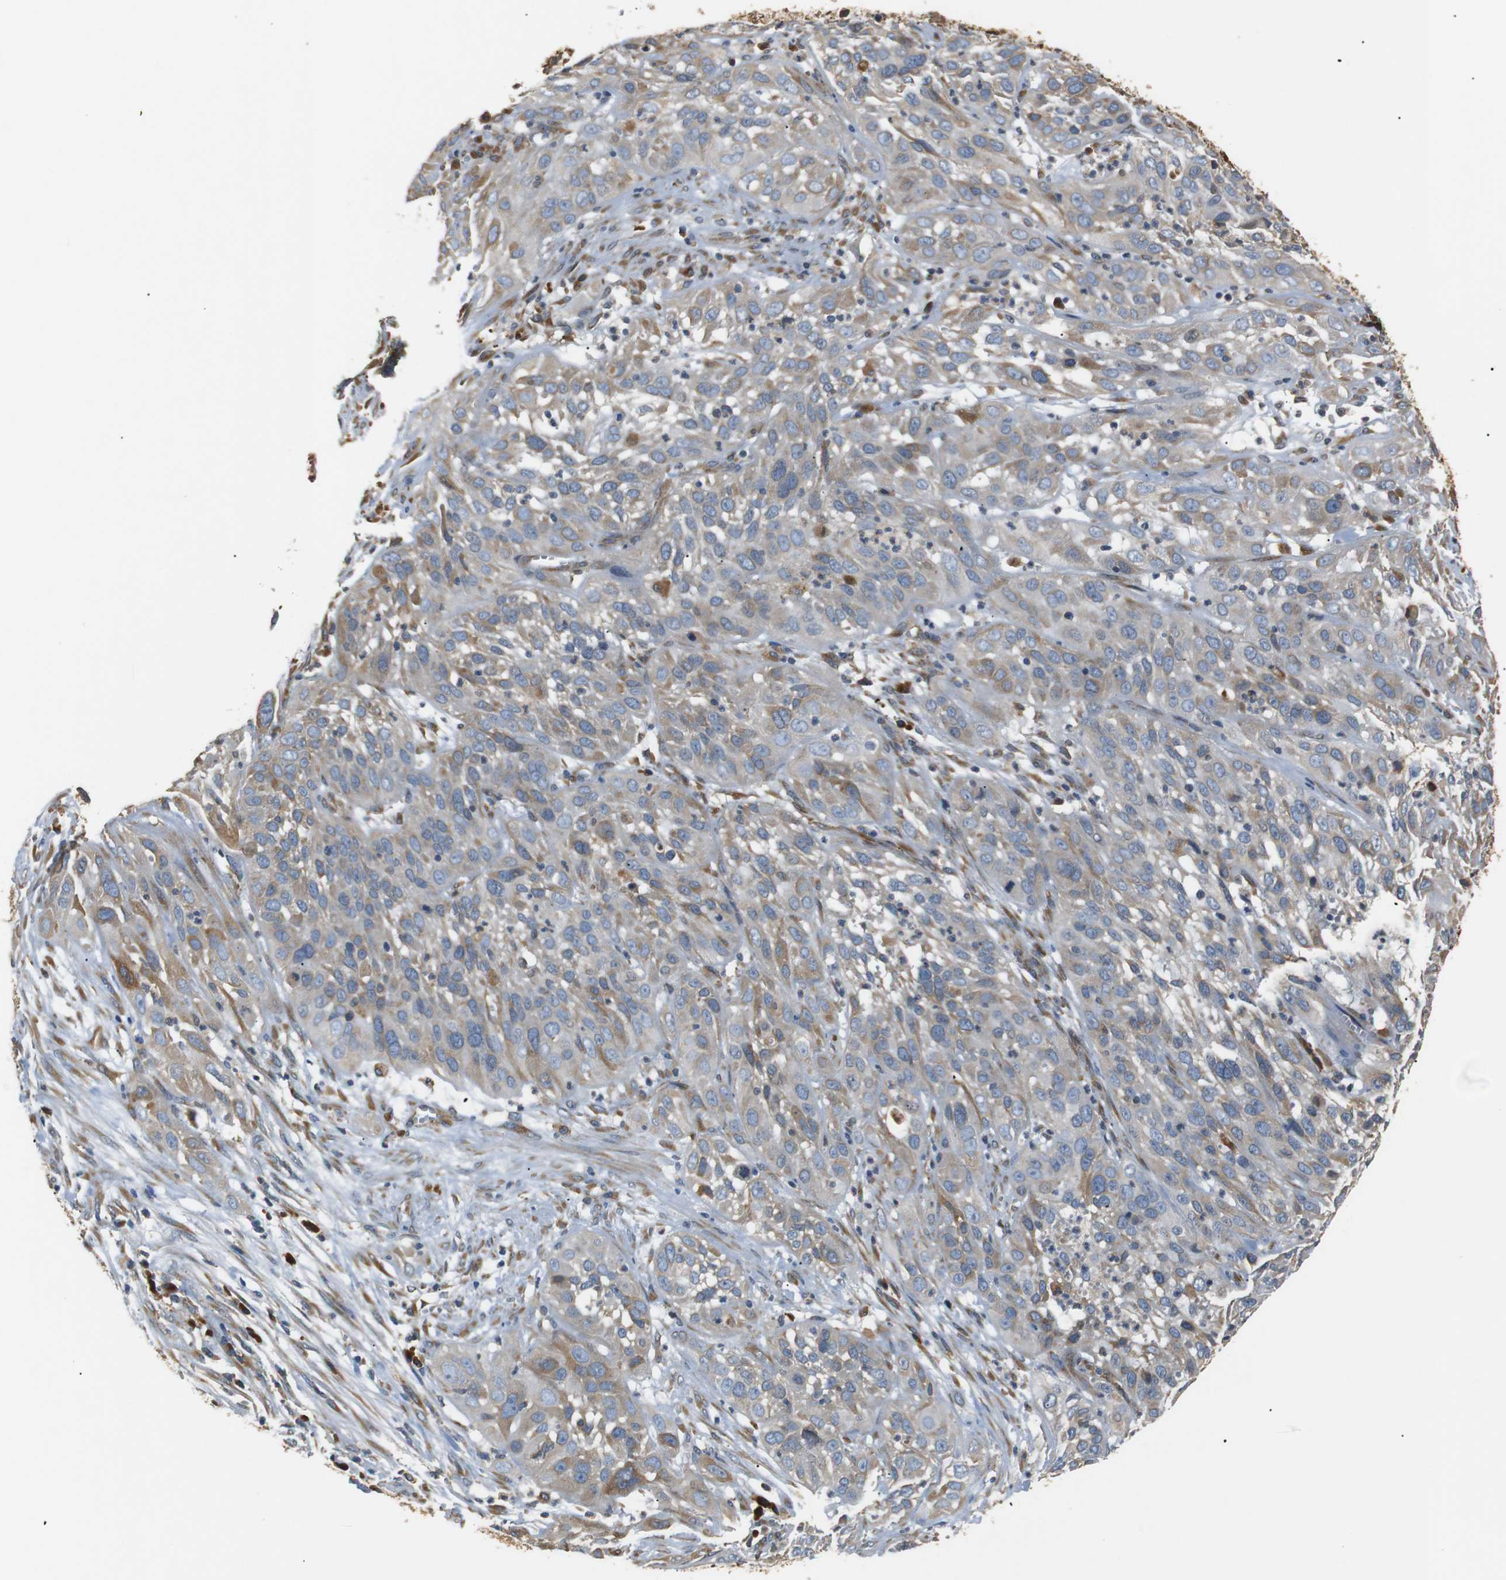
{"staining": {"intensity": "weak", "quantity": ">75%", "location": "cytoplasmic/membranous"}, "tissue": "cervical cancer", "cell_type": "Tumor cells", "image_type": "cancer", "snomed": [{"axis": "morphology", "description": "Squamous cell carcinoma, NOS"}, {"axis": "topography", "description": "Cervix"}], "caption": "This micrograph shows immunohistochemistry (IHC) staining of cervical cancer, with low weak cytoplasmic/membranous expression in approximately >75% of tumor cells.", "gene": "TMED2", "patient": {"sex": "female", "age": 32}}